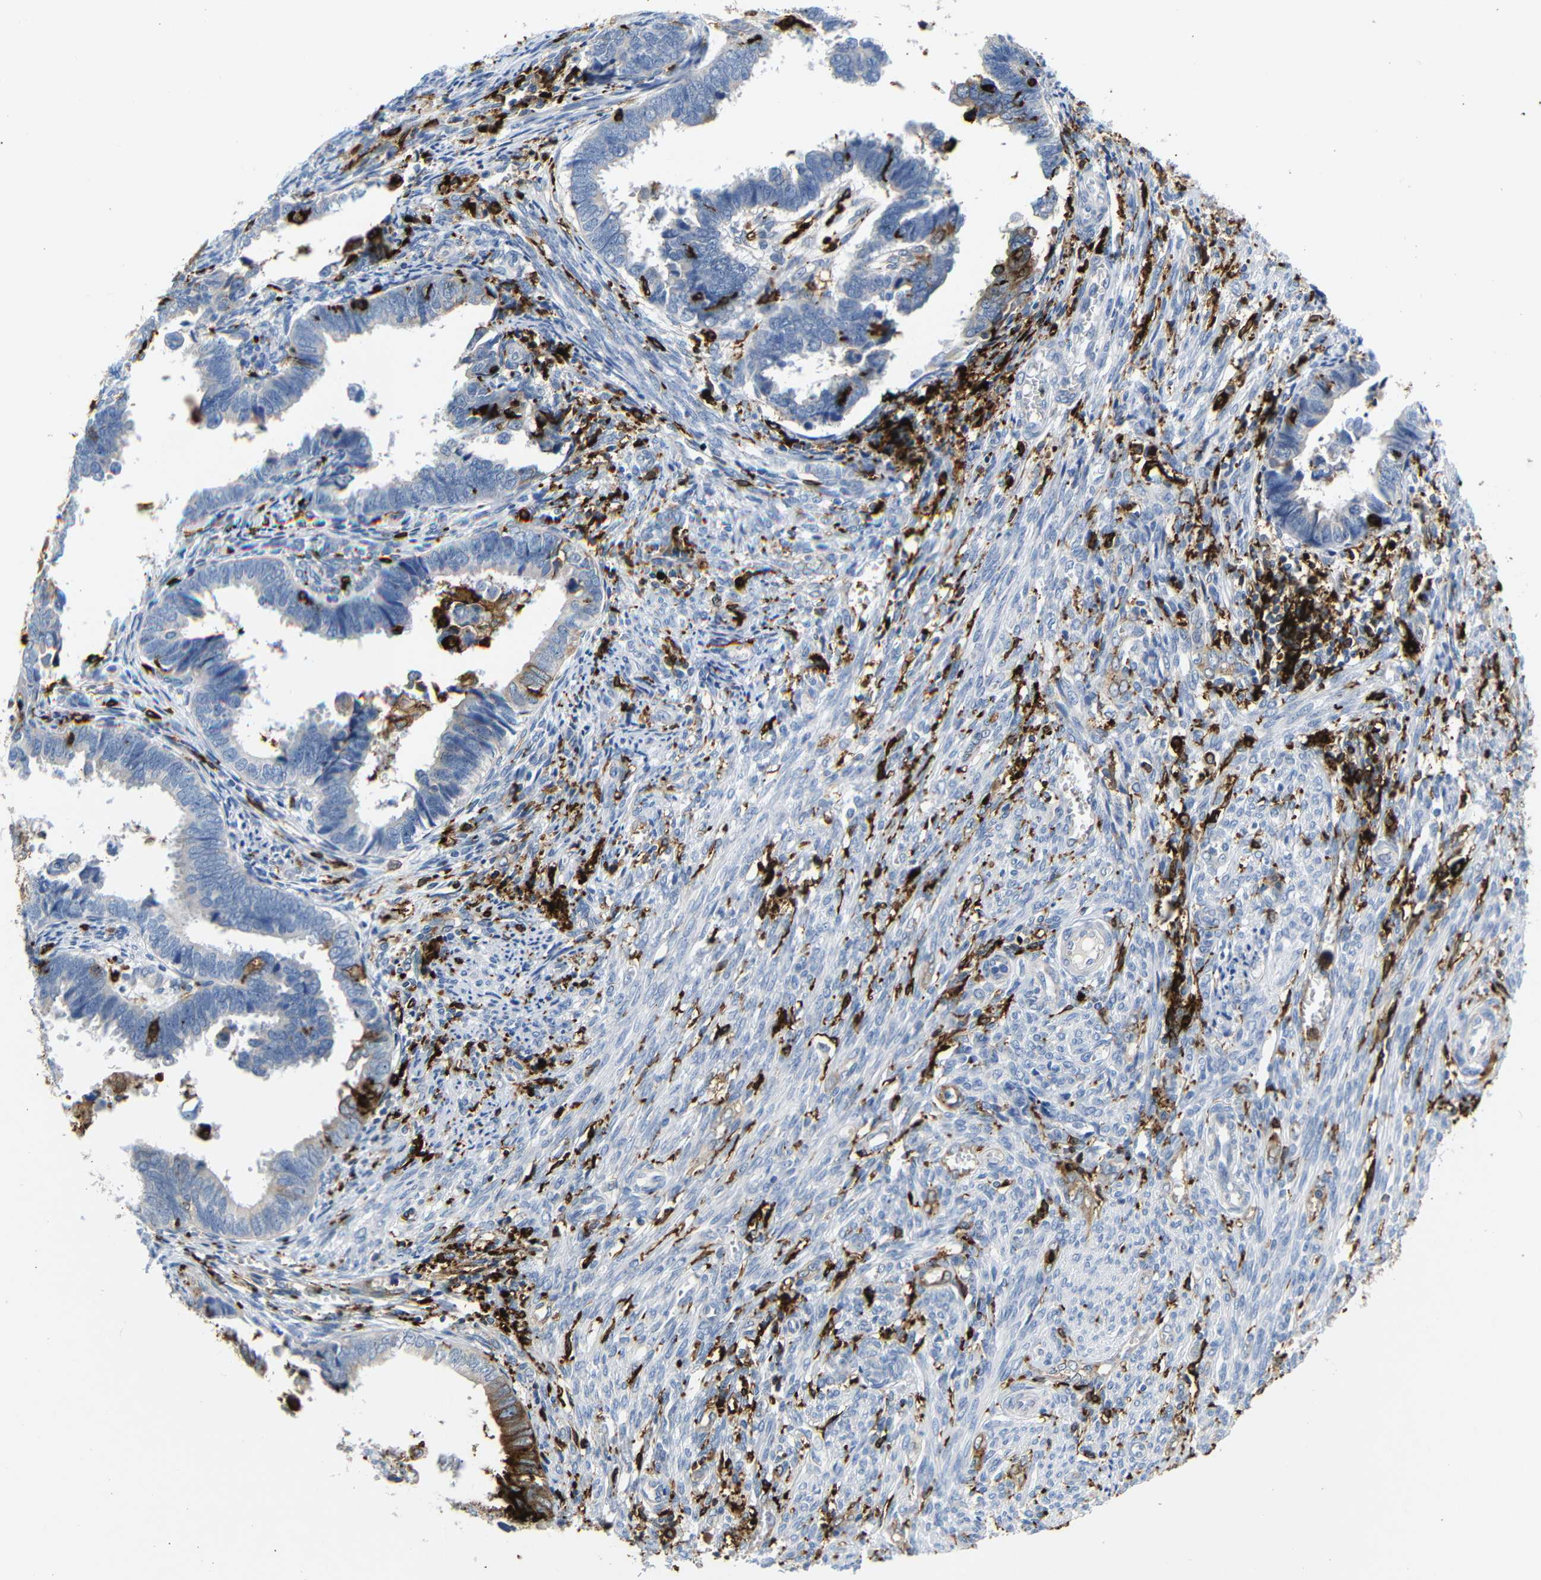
{"staining": {"intensity": "negative", "quantity": "none", "location": "none"}, "tissue": "endometrial cancer", "cell_type": "Tumor cells", "image_type": "cancer", "snomed": [{"axis": "morphology", "description": "Adenocarcinoma, NOS"}, {"axis": "topography", "description": "Endometrium"}], "caption": "This is a photomicrograph of immunohistochemistry staining of endometrial cancer (adenocarcinoma), which shows no staining in tumor cells.", "gene": "HLA-DQB1", "patient": {"sex": "female", "age": 75}}